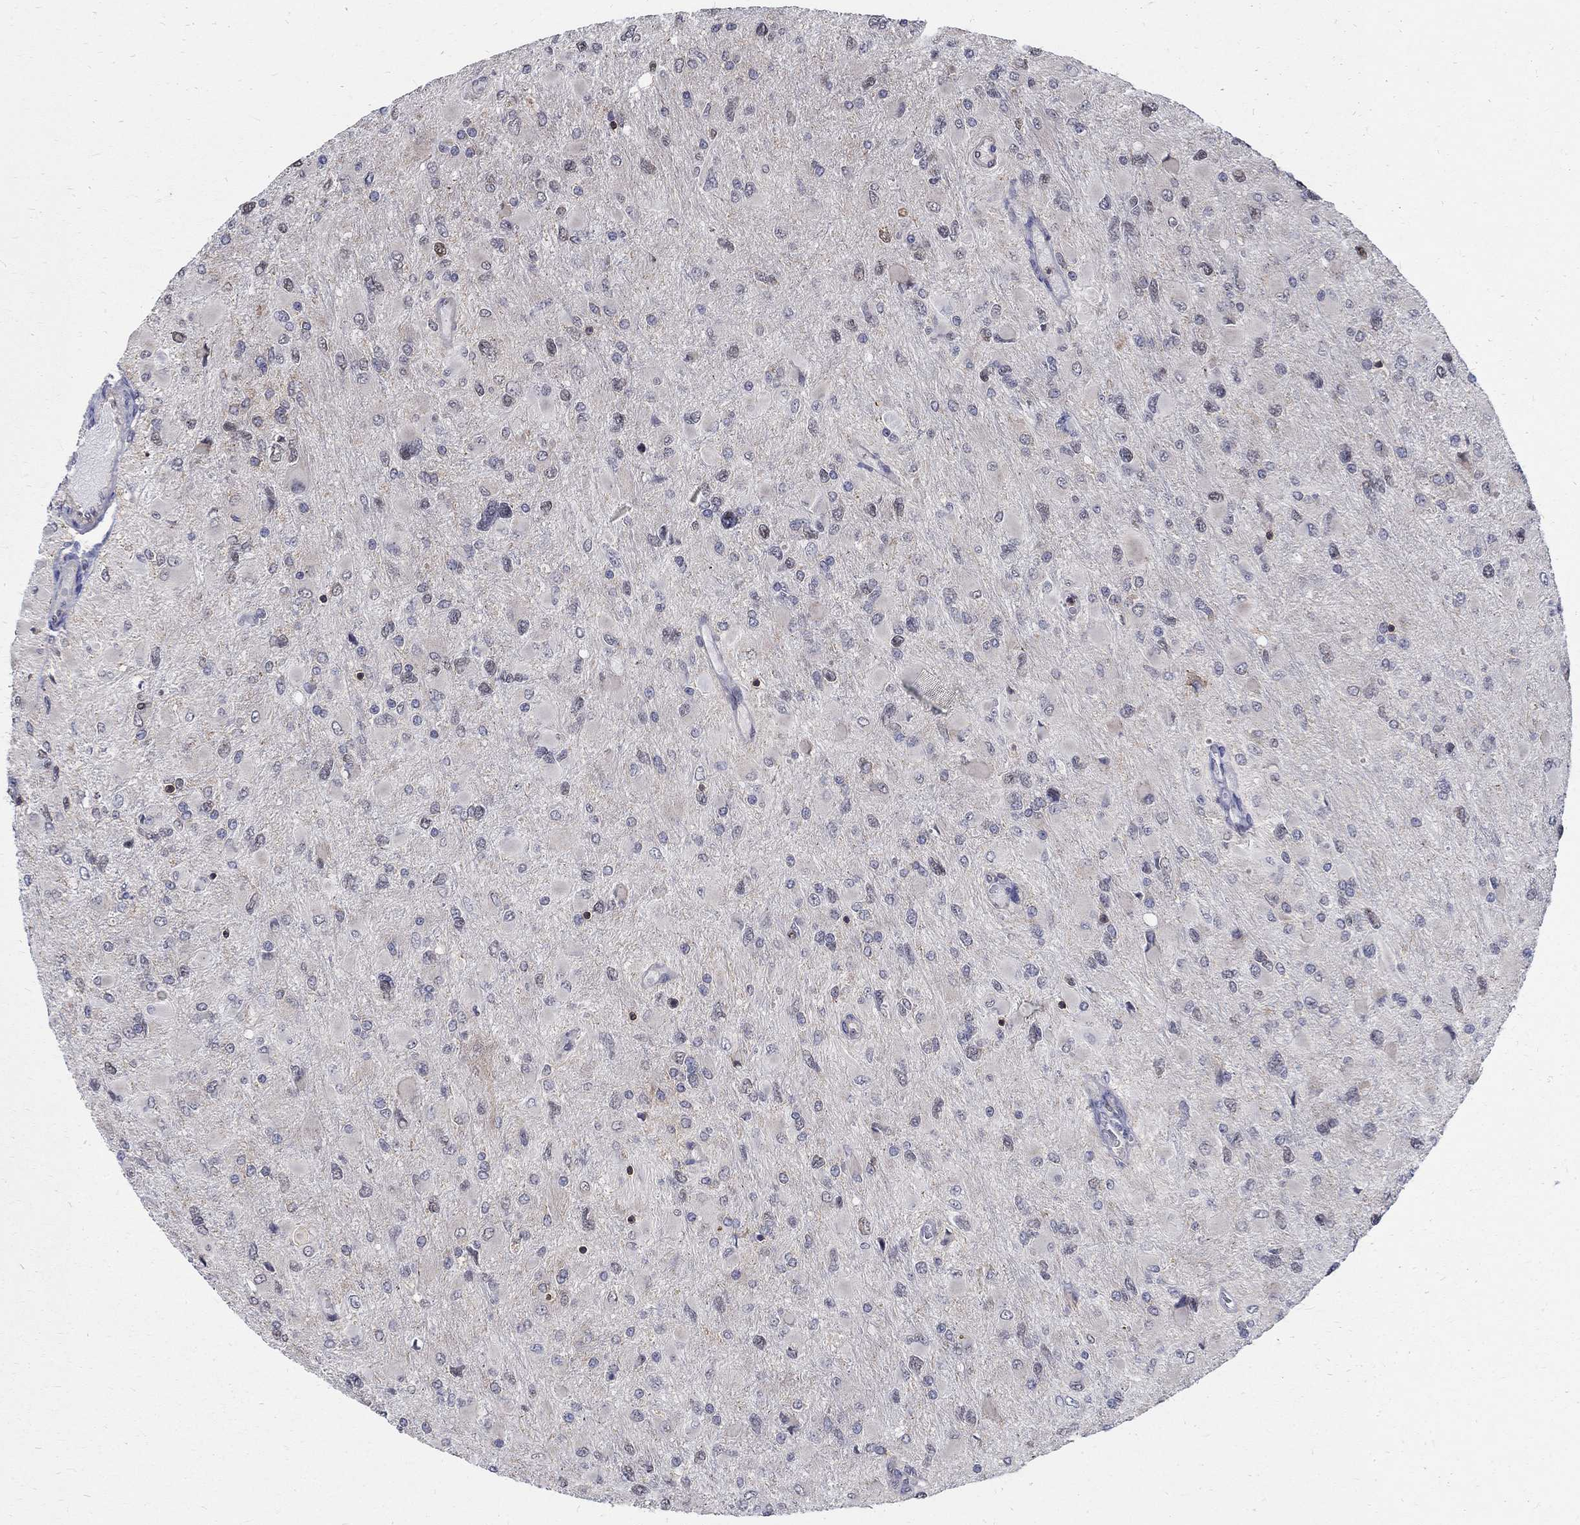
{"staining": {"intensity": "negative", "quantity": "none", "location": "none"}, "tissue": "glioma", "cell_type": "Tumor cells", "image_type": "cancer", "snomed": [{"axis": "morphology", "description": "Glioma, malignant, High grade"}, {"axis": "topography", "description": "Cerebral cortex"}], "caption": "The IHC micrograph has no significant expression in tumor cells of malignant glioma (high-grade) tissue.", "gene": "AGAP2", "patient": {"sex": "female", "age": 36}}